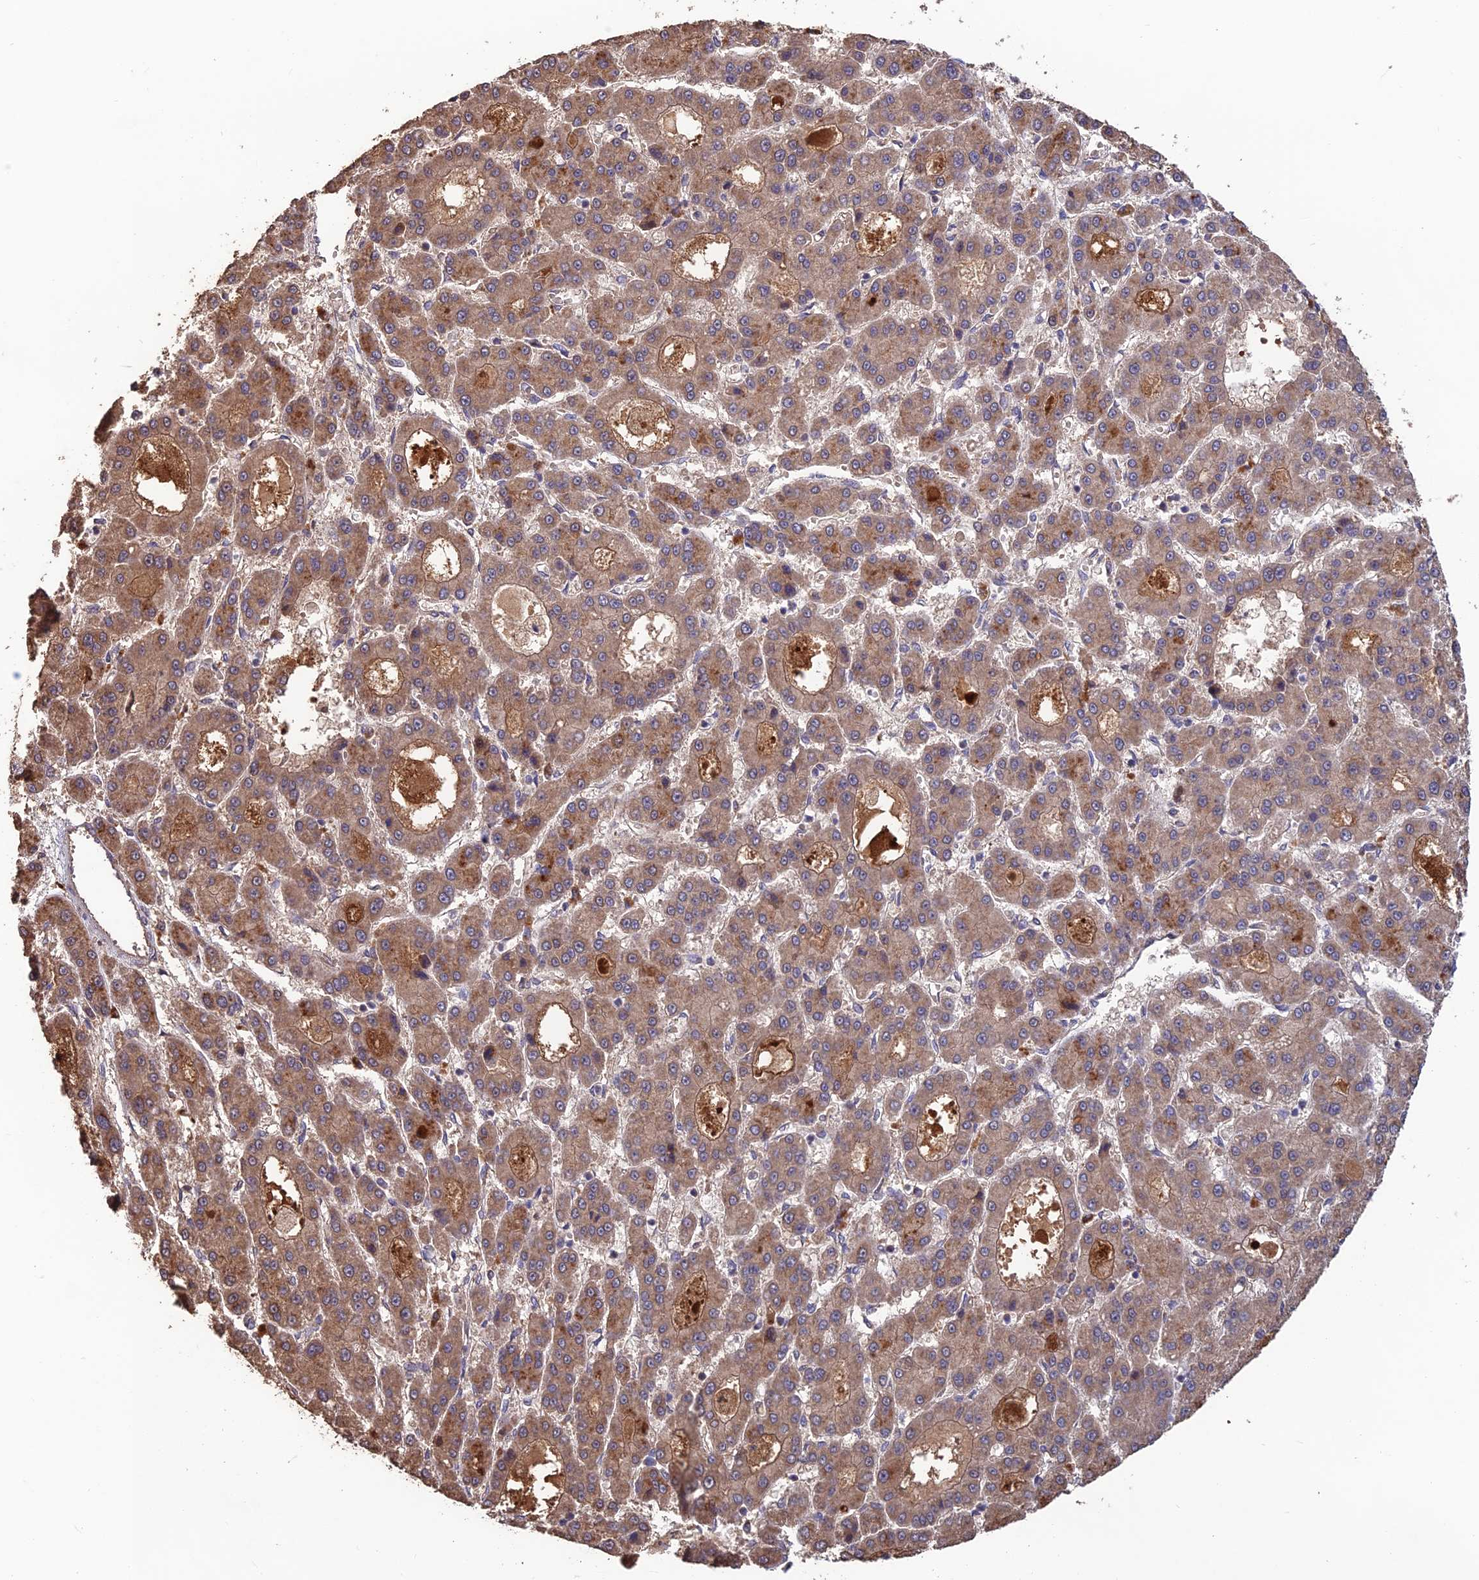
{"staining": {"intensity": "moderate", "quantity": ">75%", "location": "cytoplasmic/membranous"}, "tissue": "liver cancer", "cell_type": "Tumor cells", "image_type": "cancer", "snomed": [{"axis": "morphology", "description": "Carcinoma, Hepatocellular, NOS"}, {"axis": "topography", "description": "Liver"}], "caption": "An immunohistochemistry micrograph of neoplastic tissue is shown. Protein staining in brown labels moderate cytoplasmic/membranous positivity in hepatocellular carcinoma (liver) within tumor cells.", "gene": "SHISA5", "patient": {"sex": "male", "age": 70}}